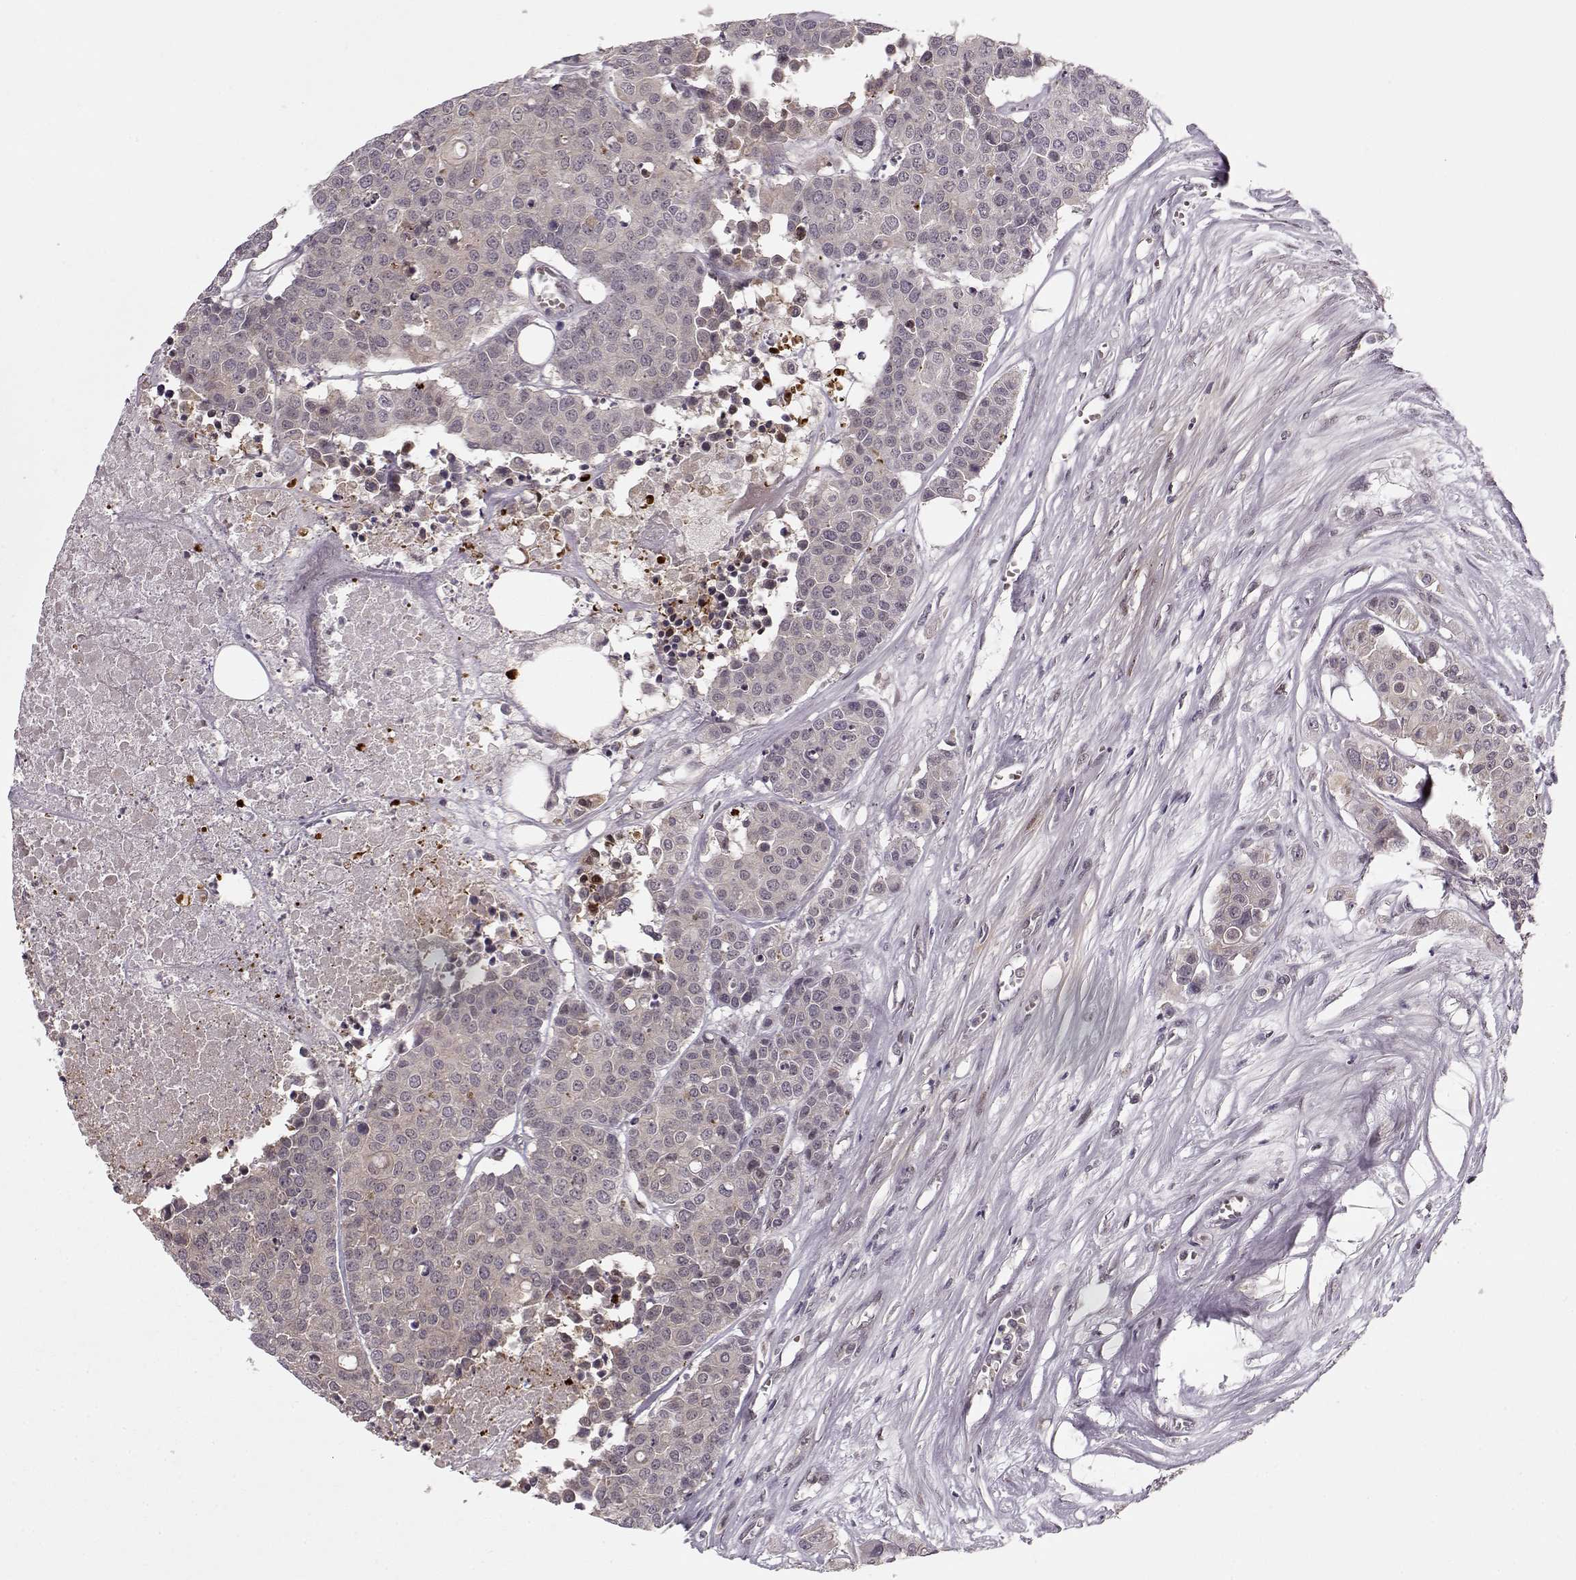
{"staining": {"intensity": "negative", "quantity": "none", "location": "none"}, "tissue": "carcinoid", "cell_type": "Tumor cells", "image_type": "cancer", "snomed": [{"axis": "morphology", "description": "Carcinoid, malignant, NOS"}, {"axis": "topography", "description": "Colon"}], "caption": "This is a micrograph of immunohistochemistry (IHC) staining of carcinoid (malignant), which shows no expression in tumor cells.", "gene": "DENND4B", "patient": {"sex": "male", "age": 81}}